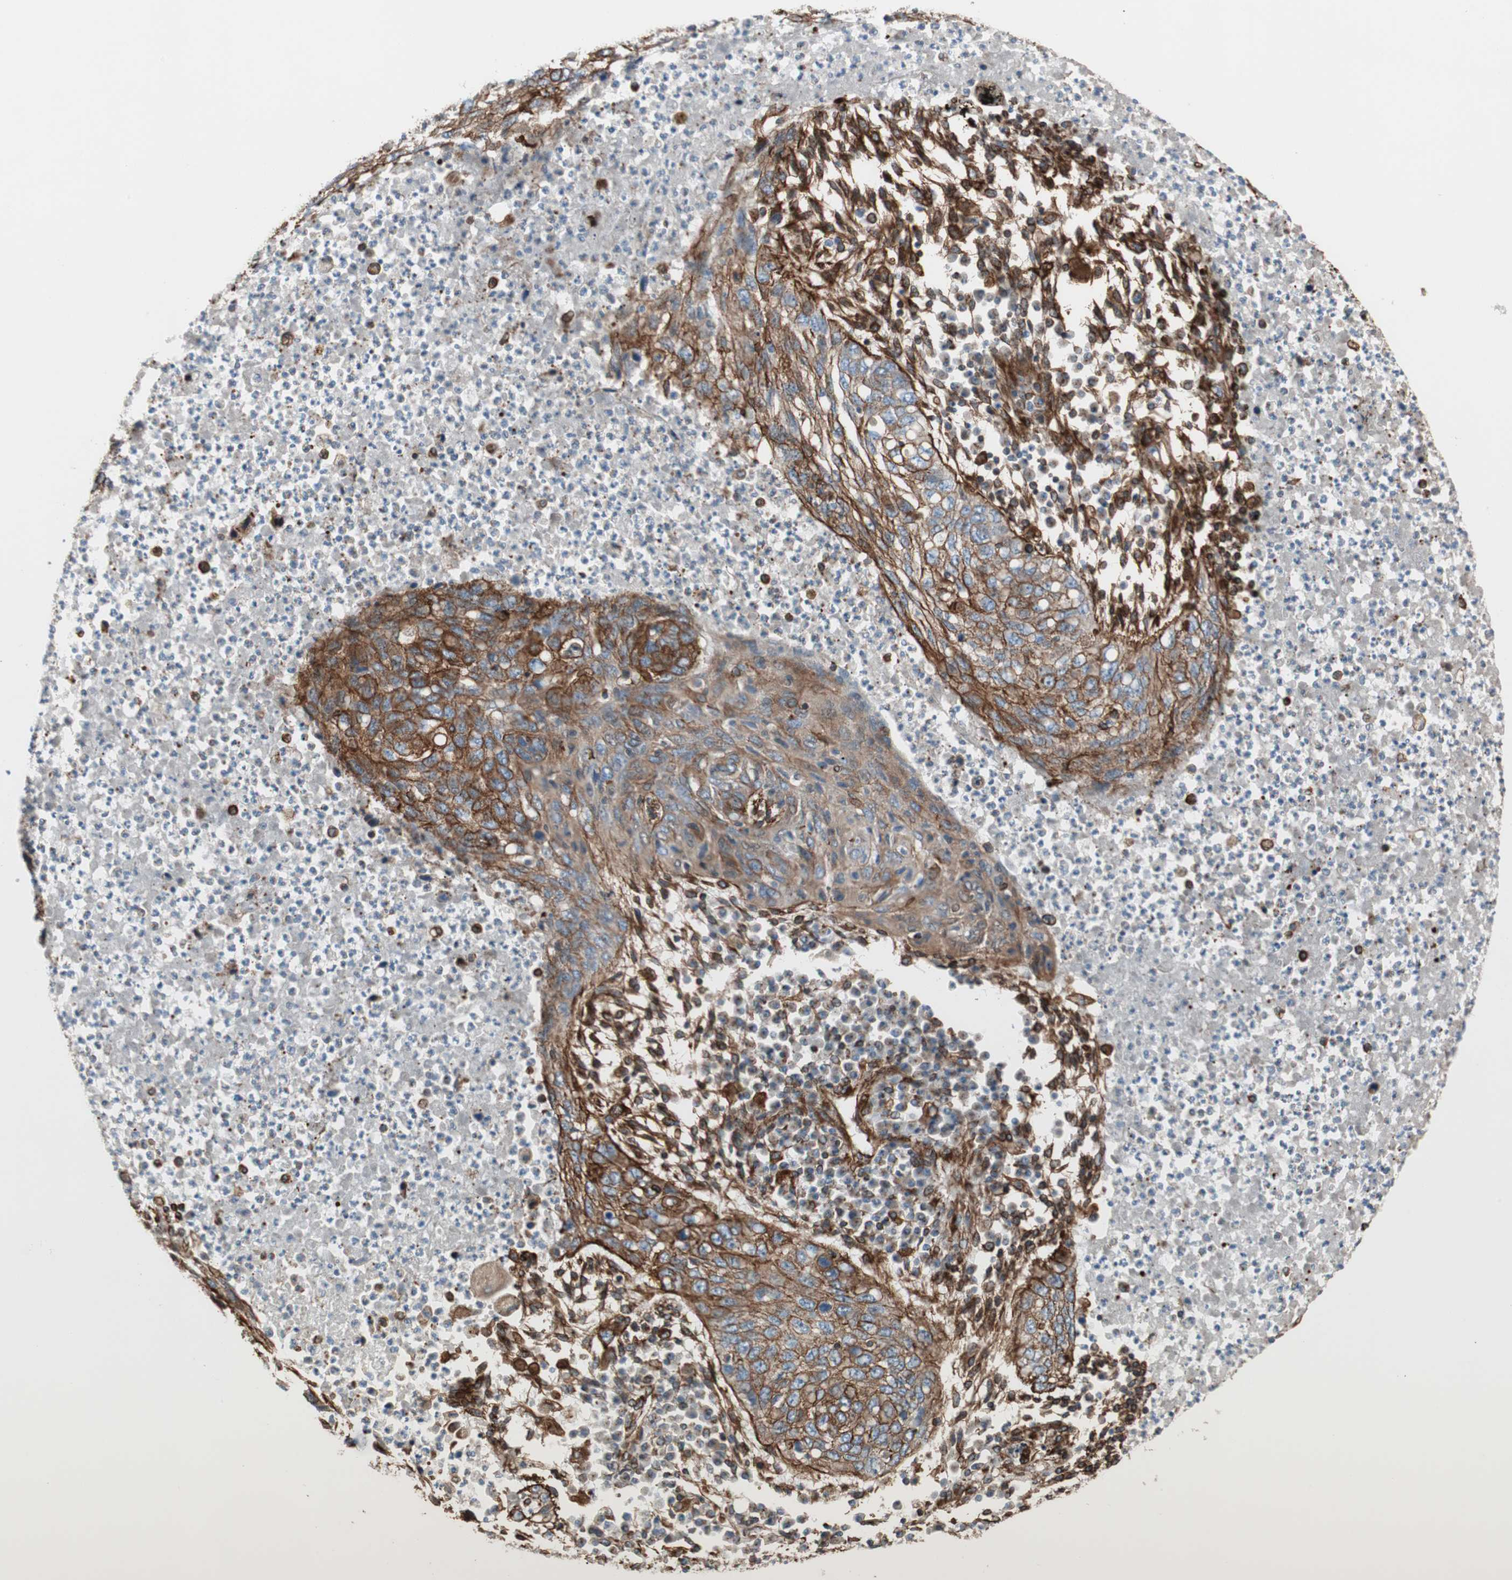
{"staining": {"intensity": "strong", "quantity": ">75%", "location": "cytoplasmic/membranous"}, "tissue": "lung cancer", "cell_type": "Tumor cells", "image_type": "cancer", "snomed": [{"axis": "morphology", "description": "Squamous cell carcinoma, NOS"}, {"axis": "topography", "description": "Lung"}], "caption": "Squamous cell carcinoma (lung) stained with a protein marker shows strong staining in tumor cells.", "gene": "TCTA", "patient": {"sex": "female", "age": 63}}